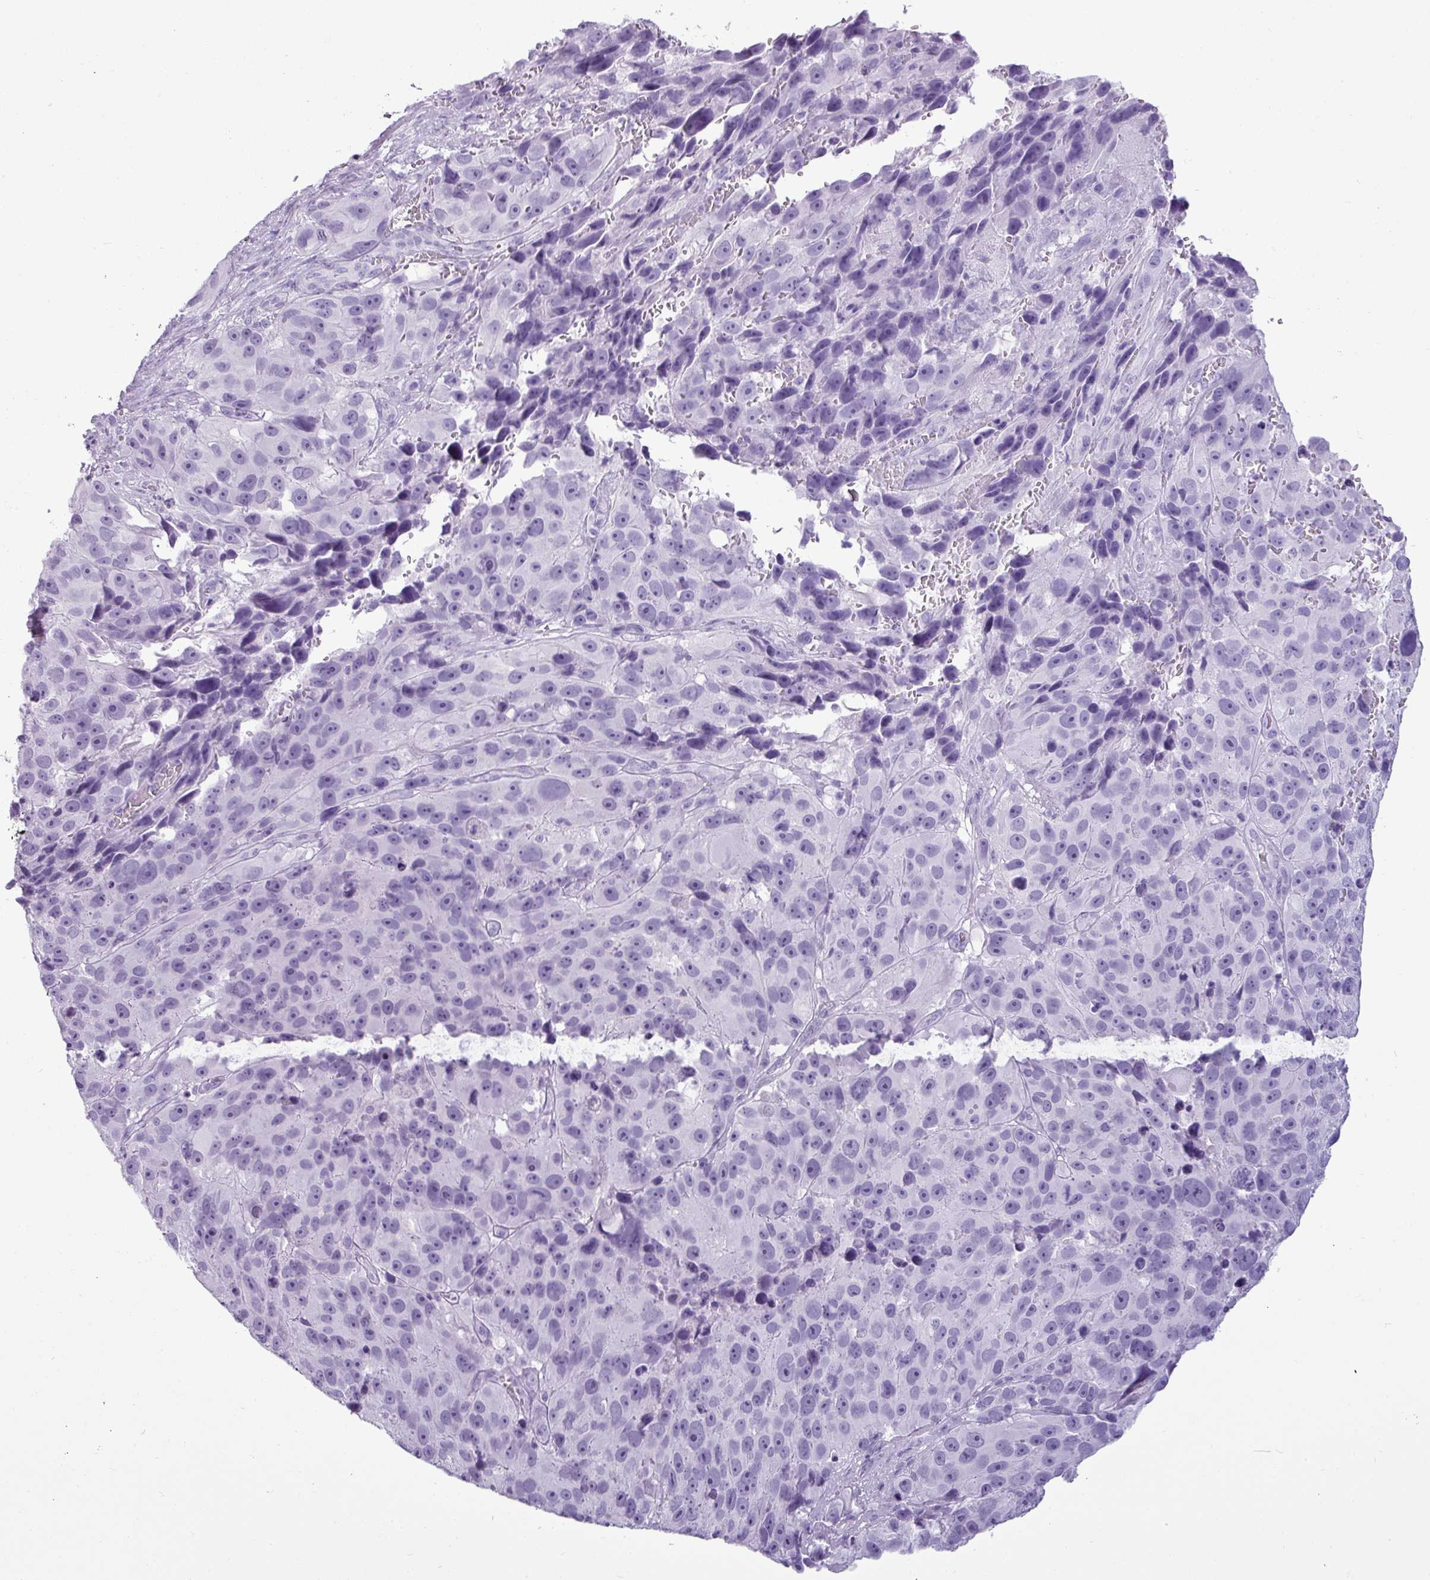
{"staining": {"intensity": "negative", "quantity": "none", "location": "none"}, "tissue": "melanoma", "cell_type": "Tumor cells", "image_type": "cancer", "snomed": [{"axis": "morphology", "description": "Malignant melanoma, NOS"}, {"axis": "topography", "description": "Skin"}], "caption": "There is no significant expression in tumor cells of melanoma.", "gene": "AMY1B", "patient": {"sex": "male", "age": 84}}